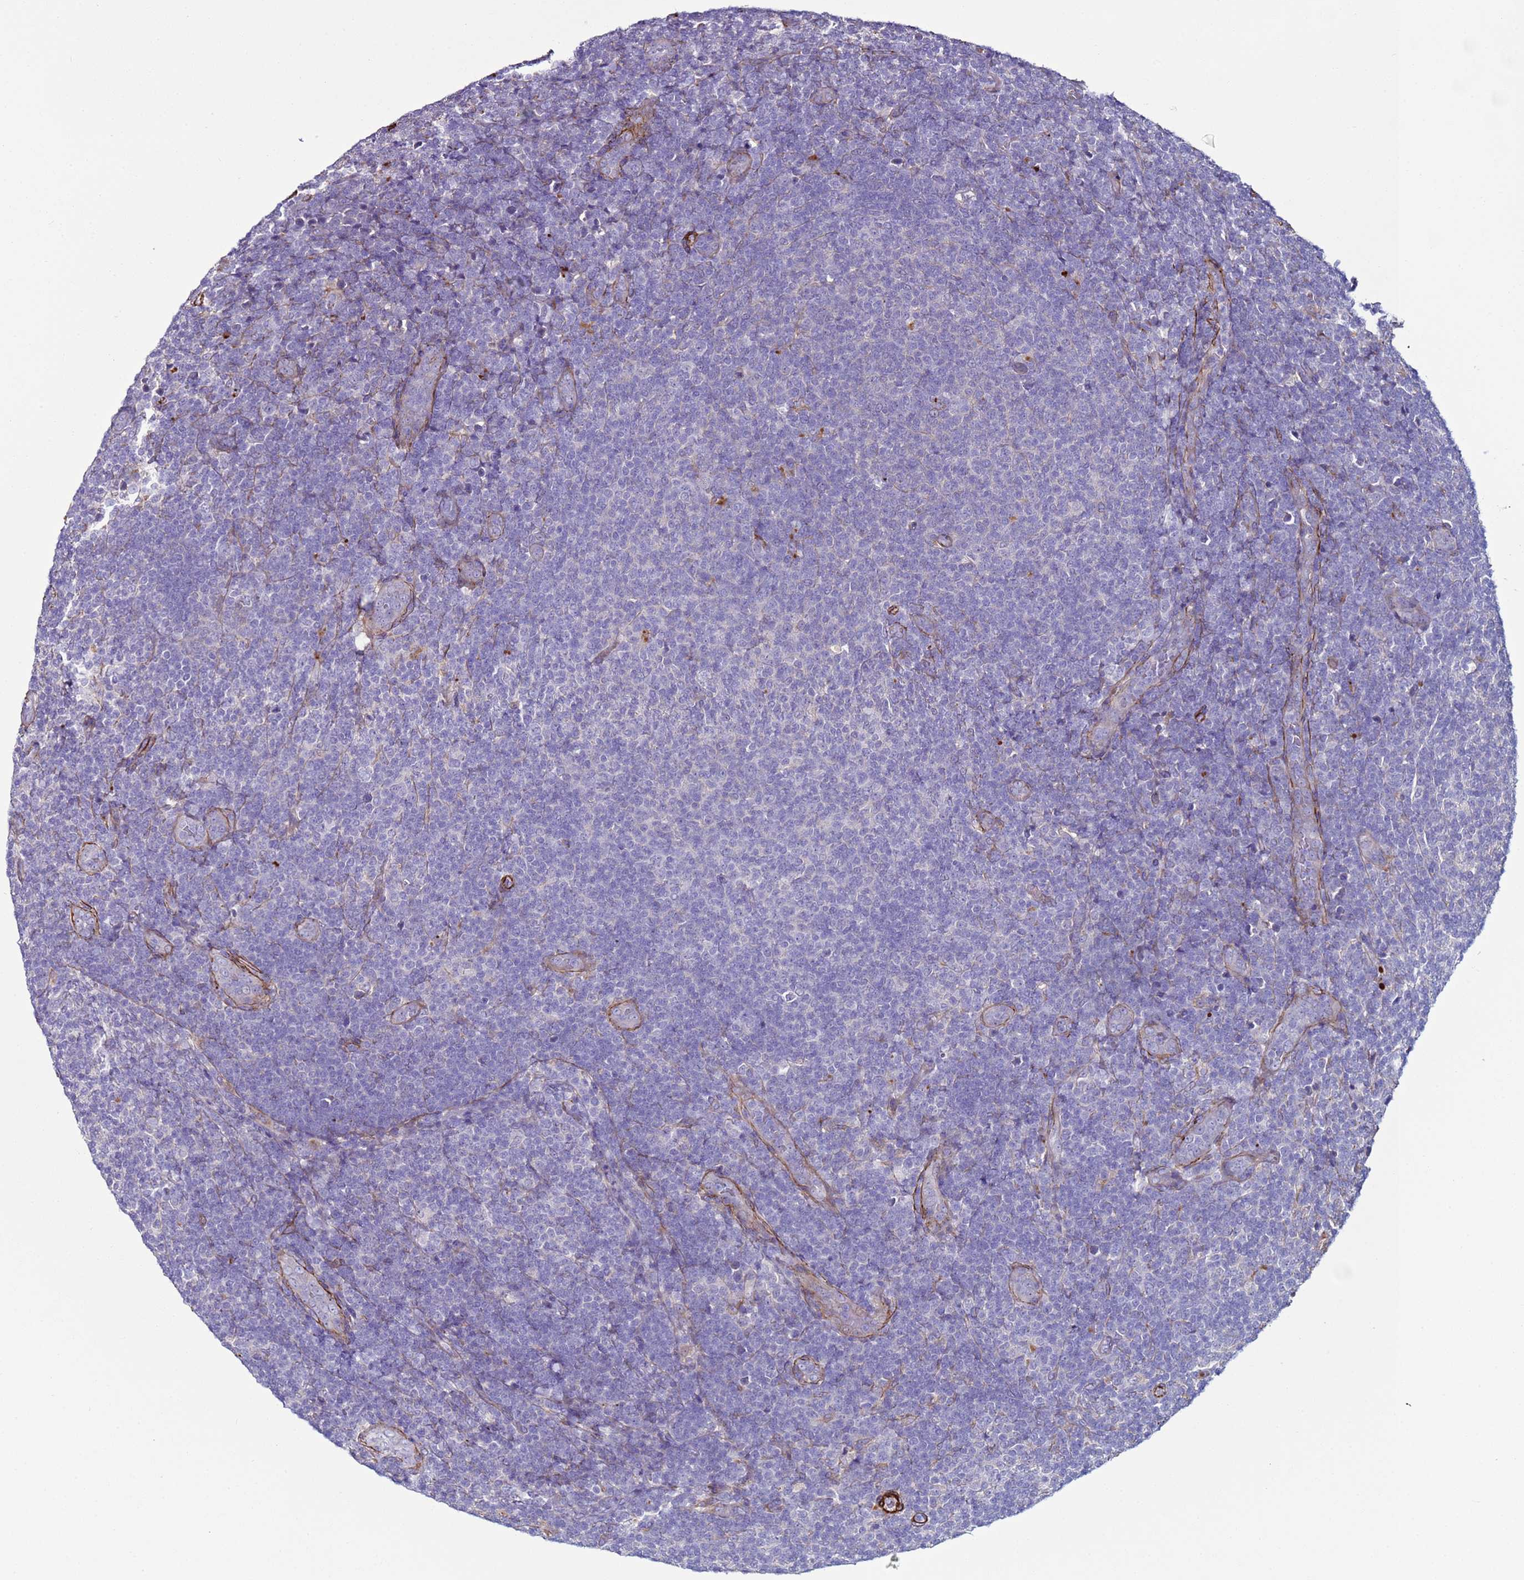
{"staining": {"intensity": "negative", "quantity": "none", "location": "none"}, "tissue": "lymphoma", "cell_type": "Tumor cells", "image_type": "cancer", "snomed": [{"axis": "morphology", "description": "Malignant lymphoma, non-Hodgkin's type, Low grade"}, {"axis": "topography", "description": "Lymph node"}], "caption": "Tumor cells show no significant protein staining in low-grade malignant lymphoma, non-Hodgkin's type.", "gene": "RABL2B", "patient": {"sex": "male", "age": 66}}